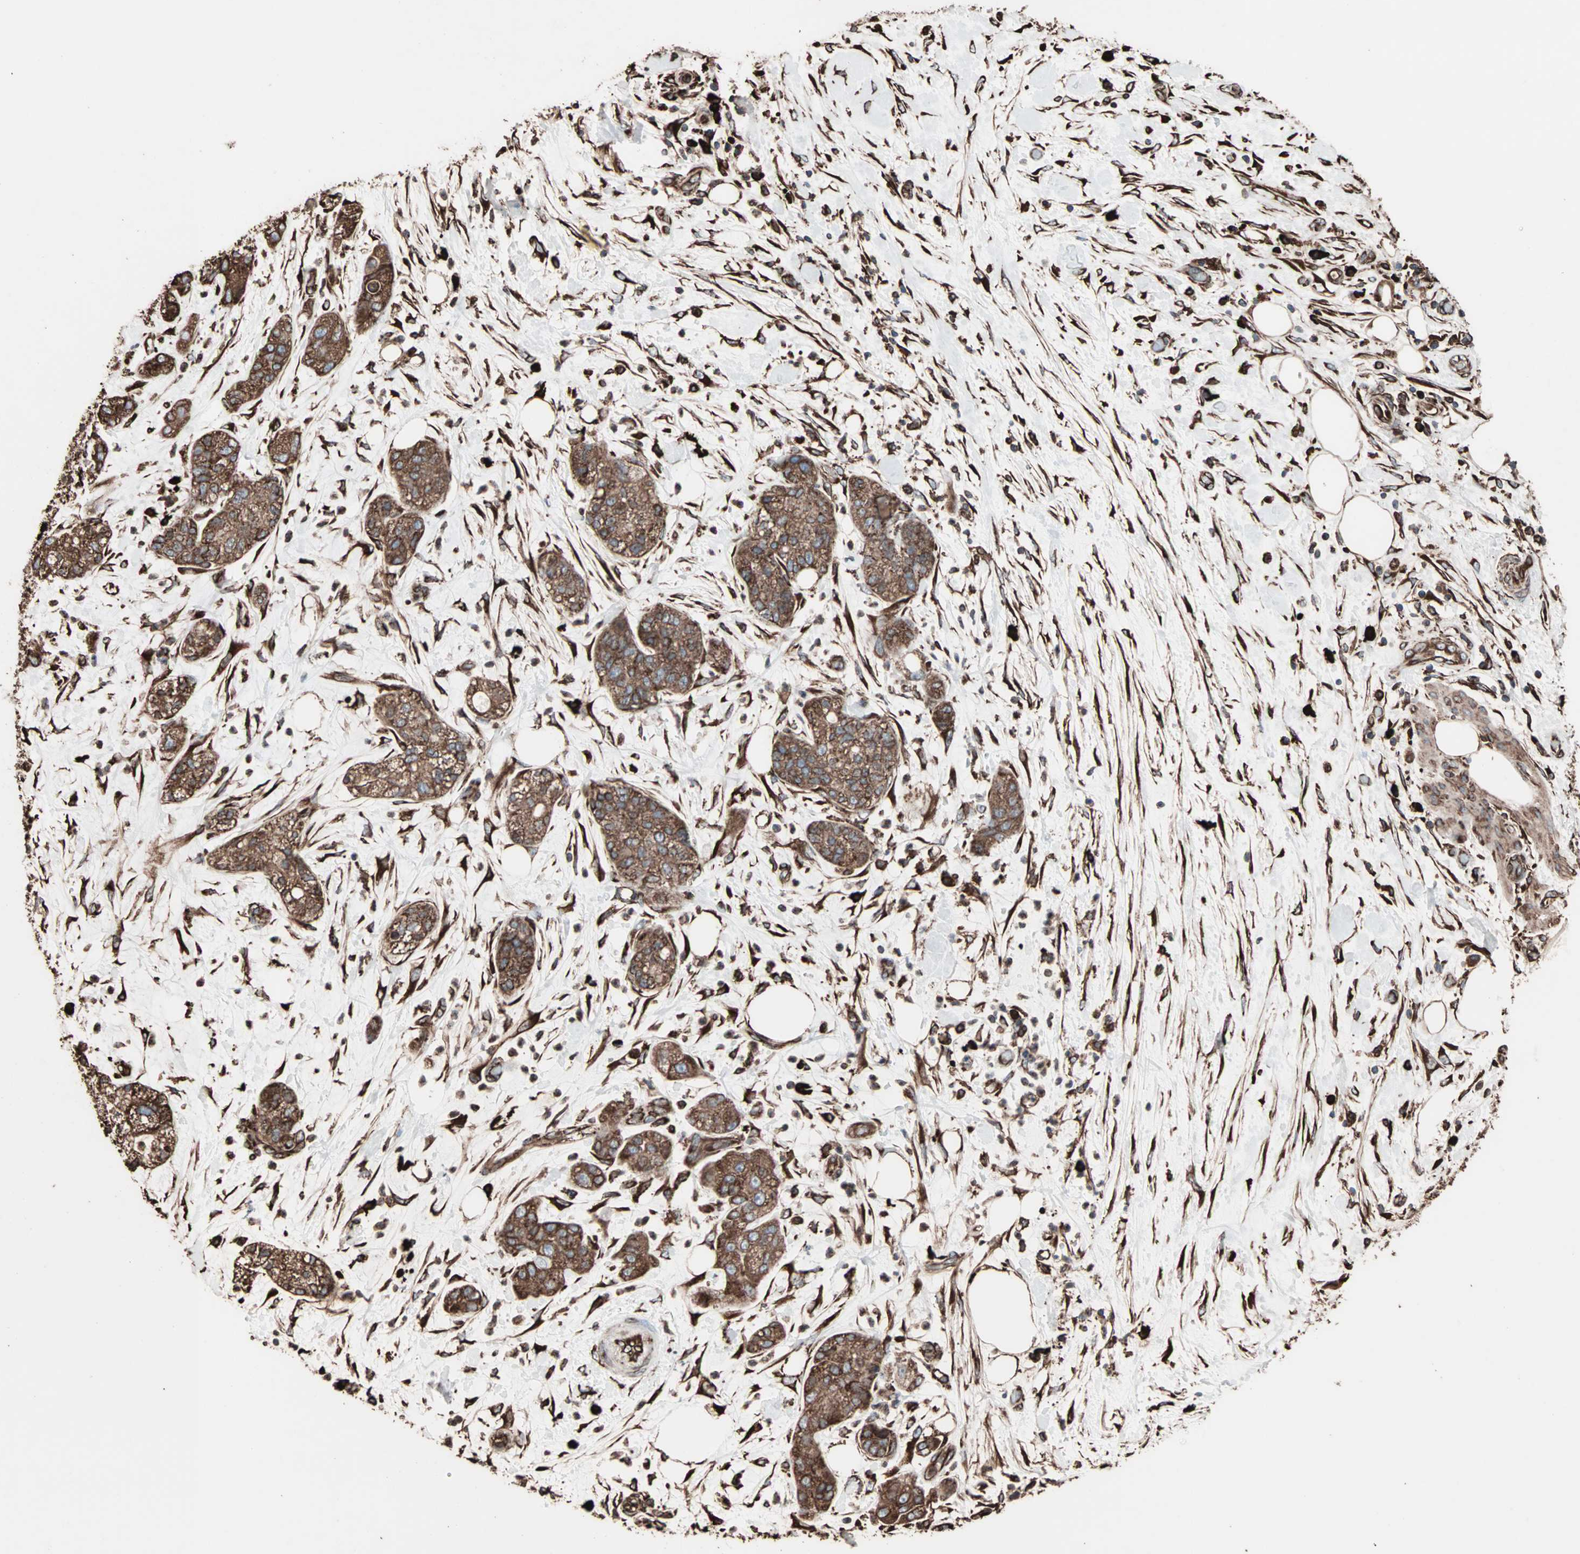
{"staining": {"intensity": "moderate", "quantity": ">75%", "location": "cytoplasmic/membranous"}, "tissue": "pancreatic cancer", "cell_type": "Tumor cells", "image_type": "cancer", "snomed": [{"axis": "morphology", "description": "Adenocarcinoma, NOS"}, {"axis": "topography", "description": "Pancreas"}], "caption": "An IHC photomicrograph of tumor tissue is shown. Protein staining in brown labels moderate cytoplasmic/membranous positivity in pancreatic cancer within tumor cells.", "gene": "HSP90B1", "patient": {"sex": "female", "age": 78}}